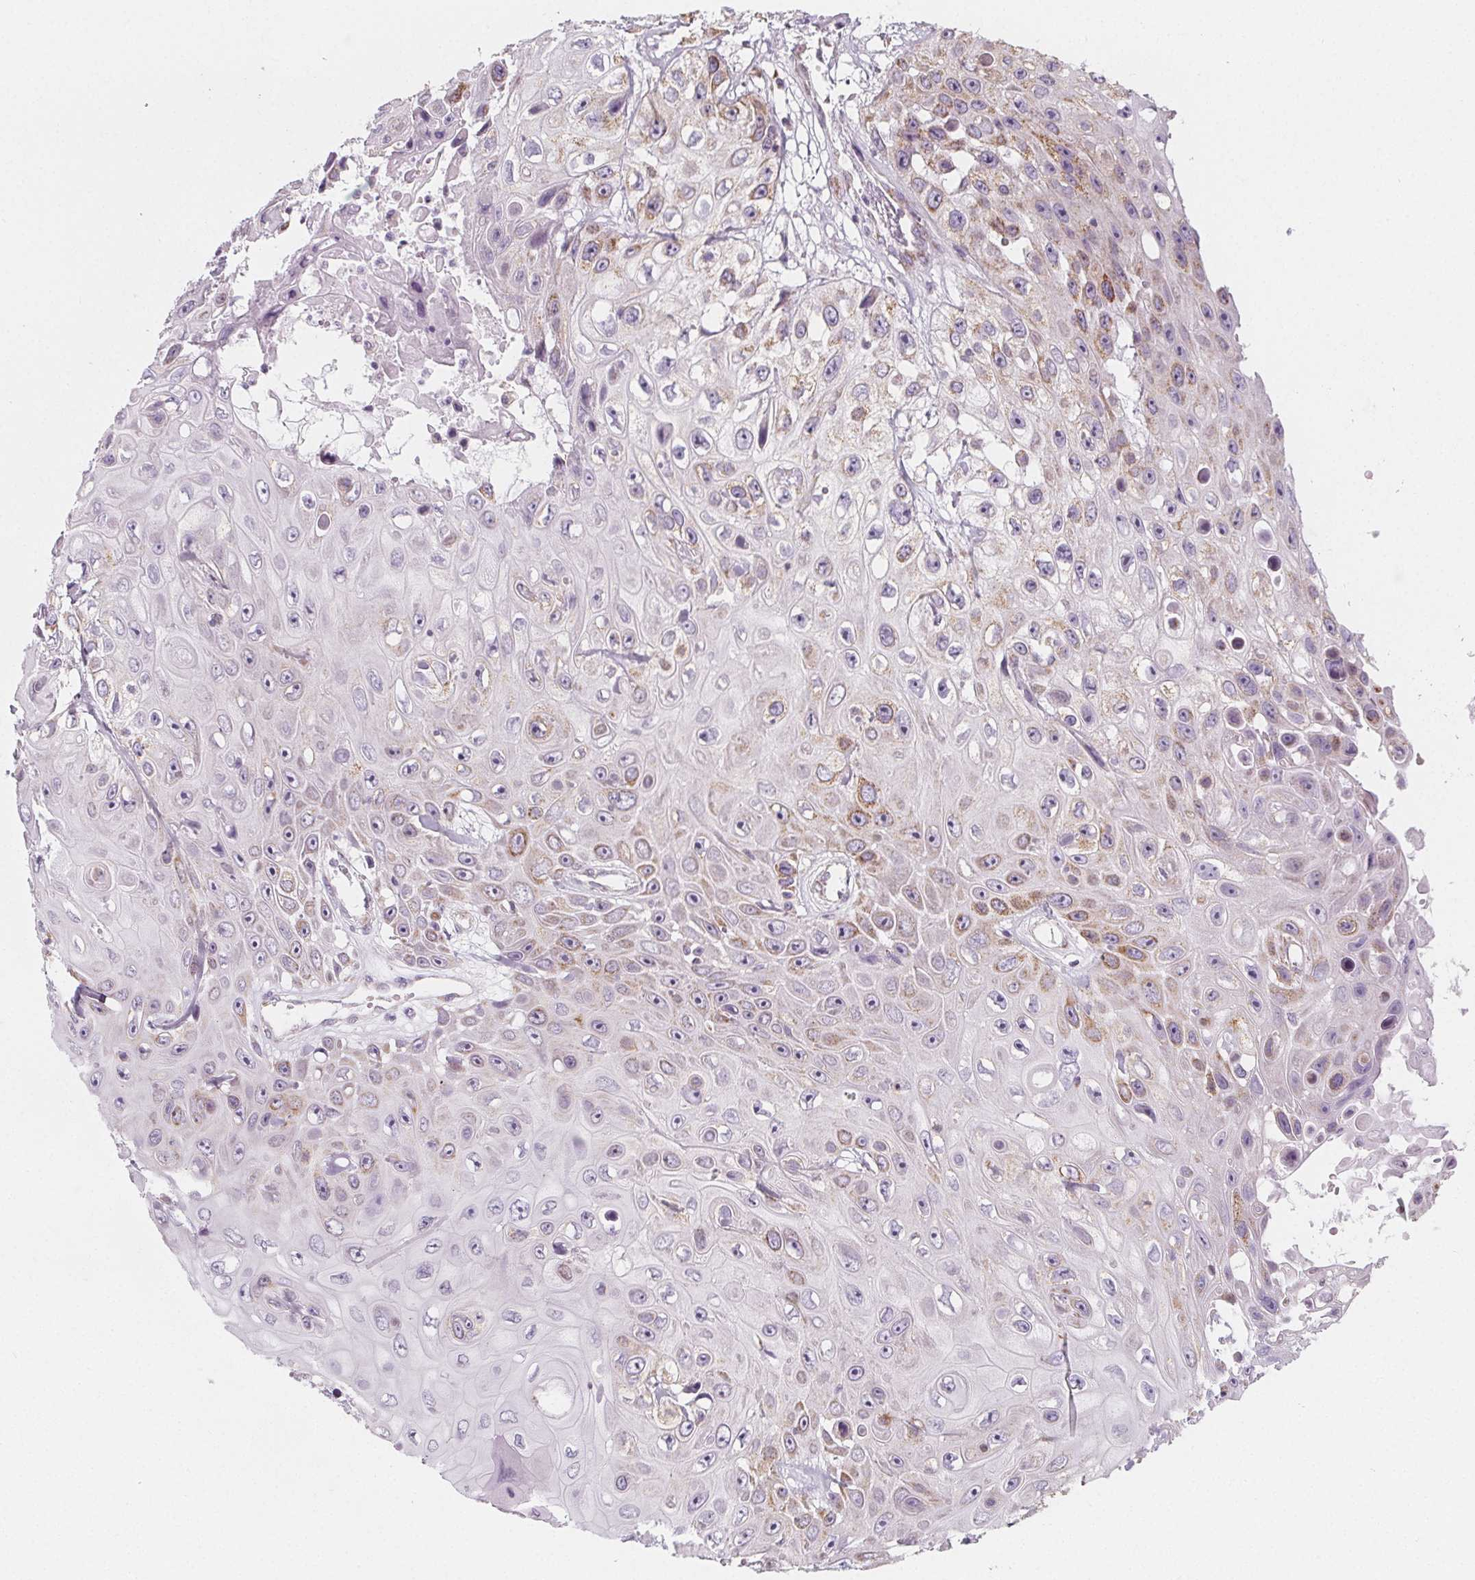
{"staining": {"intensity": "moderate", "quantity": "<25%", "location": "cytoplasmic/membranous"}, "tissue": "skin cancer", "cell_type": "Tumor cells", "image_type": "cancer", "snomed": [{"axis": "morphology", "description": "Squamous cell carcinoma, NOS"}, {"axis": "topography", "description": "Skin"}], "caption": "Protein expression by immunohistochemistry exhibits moderate cytoplasmic/membranous positivity in approximately <25% of tumor cells in skin cancer (squamous cell carcinoma).", "gene": "IL17C", "patient": {"sex": "male", "age": 82}}